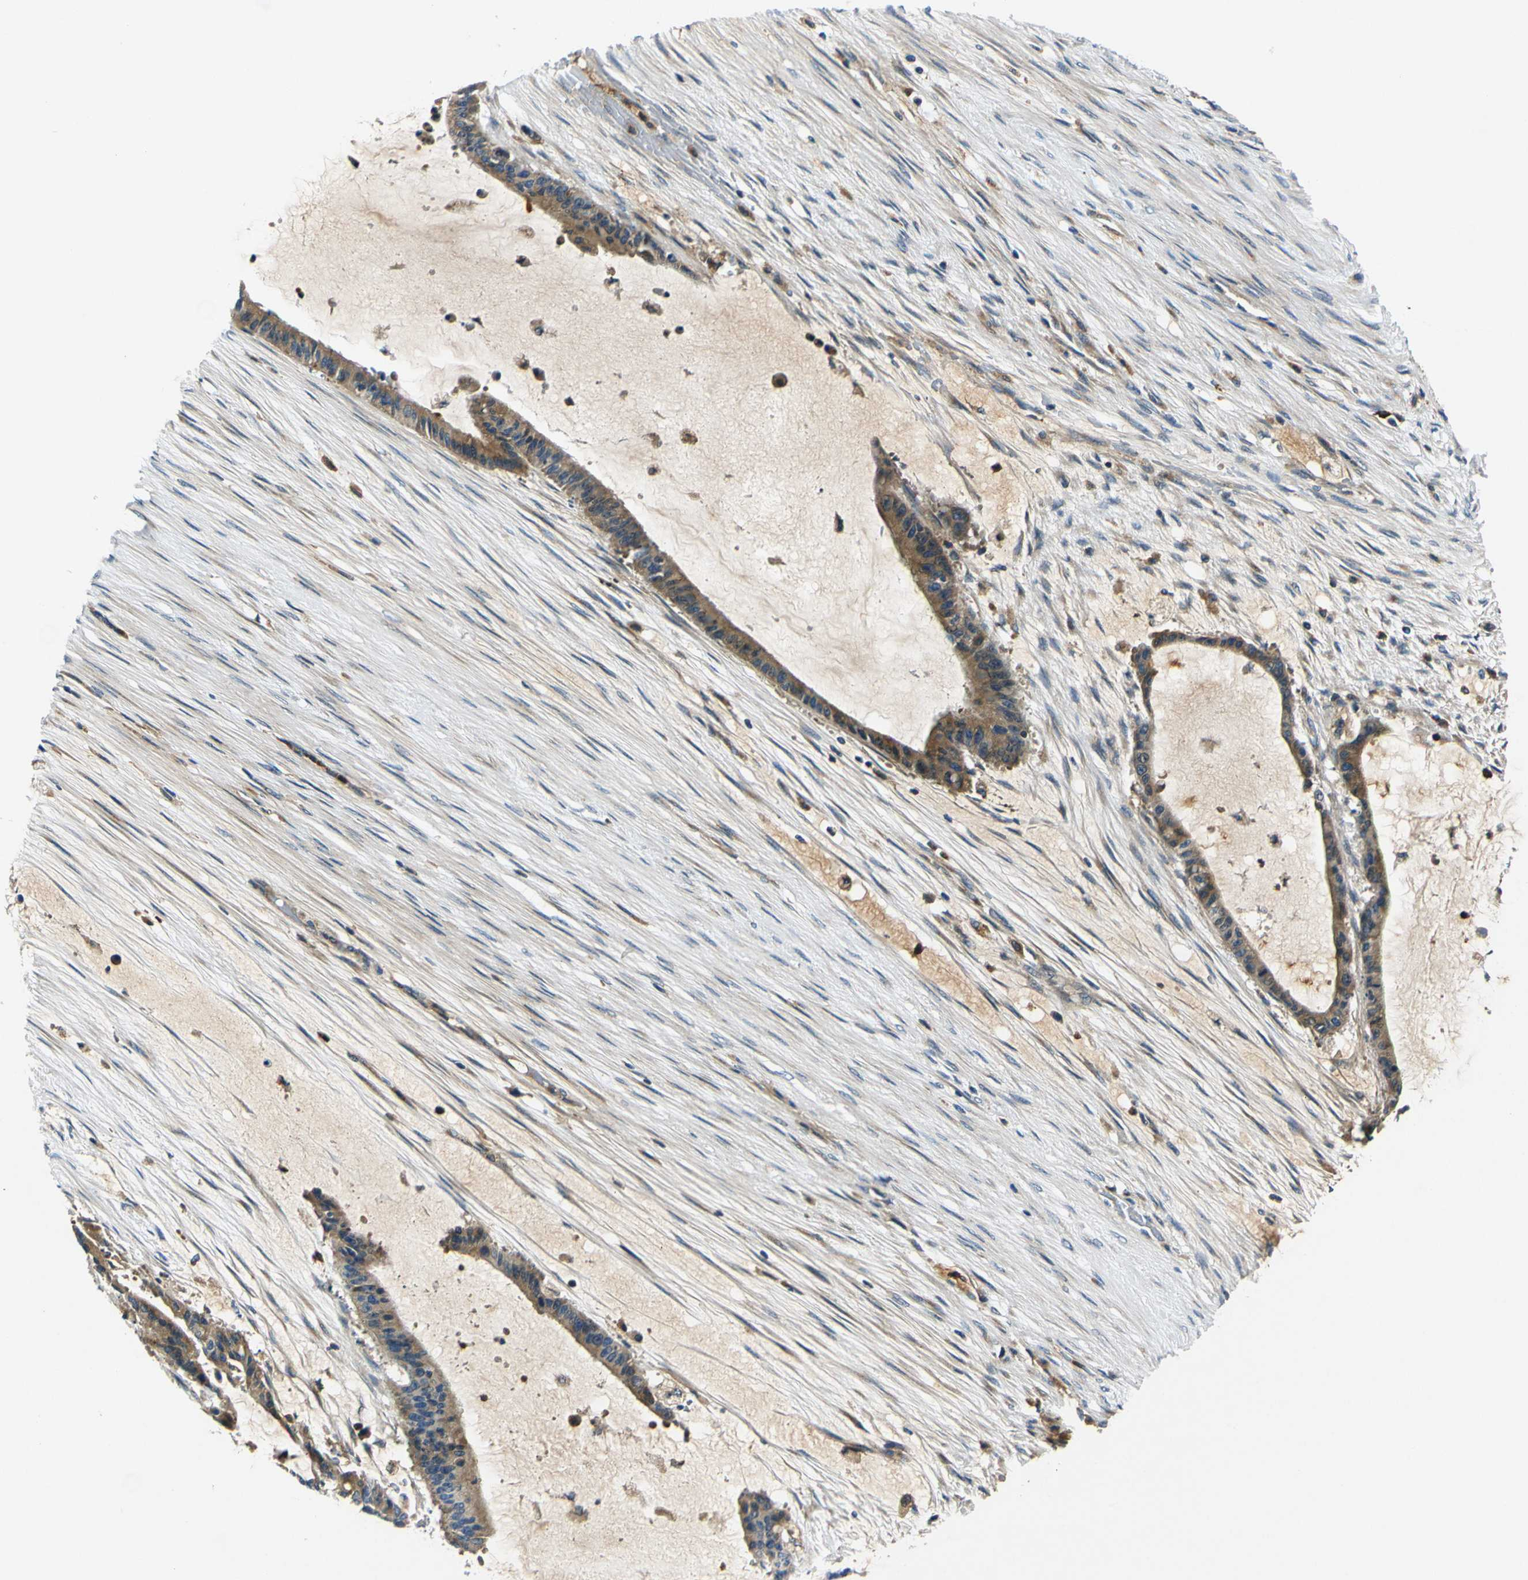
{"staining": {"intensity": "moderate", "quantity": ">75%", "location": "cytoplasmic/membranous"}, "tissue": "liver cancer", "cell_type": "Tumor cells", "image_type": "cancer", "snomed": [{"axis": "morphology", "description": "Cholangiocarcinoma"}, {"axis": "topography", "description": "Liver"}], "caption": "Liver cancer (cholangiocarcinoma) tissue shows moderate cytoplasmic/membranous positivity in approximately >75% of tumor cells, visualized by immunohistochemistry.", "gene": "RAB1B", "patient": {"sex": "female", "age": 73}}